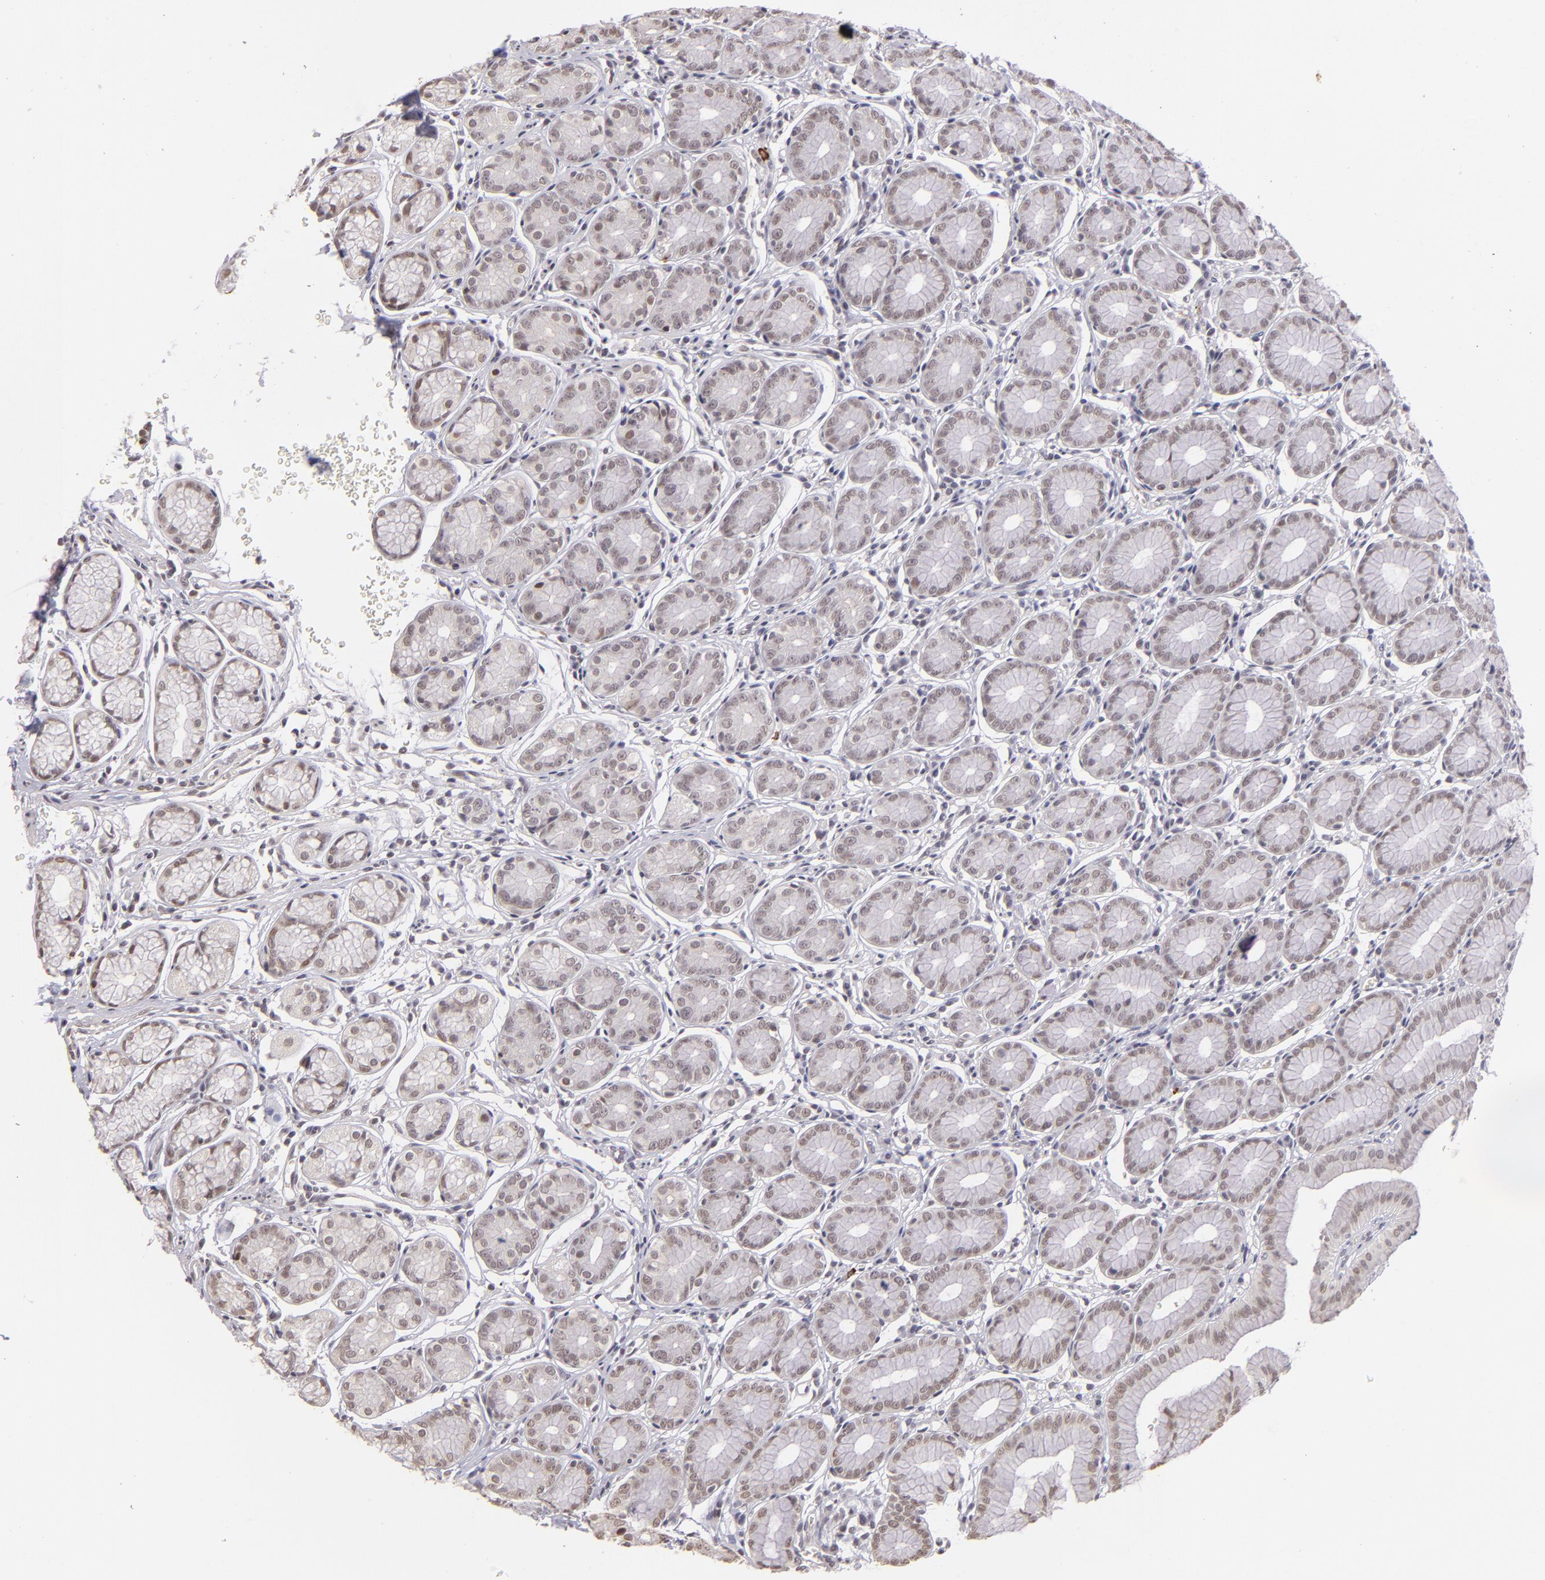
{"staining": {"intensity": "moderate", "quantity": "25%-75%", "location": "cytoplasmic/membranous"}, "tissue": "stomach", "cell_type": "Glandular cells", "image_type": "normal", "snomed": [{"axis": "morphology", "description": "Normal tissue, NOS"}, {"axis": "topography", "description": "Stomach"}], "caption": "Immunohistochemical staining of unremarkable stomach reveals moderate cytoplasmic/membranous protein positivity in approximately 25%-75% of glandular cells. (DAB (3,3'-diaminobenzidine) = brown stain, brightfield microscopy at high magnification).", "gene": "RARB", "patient": {"sex": "male", "age": 42}}